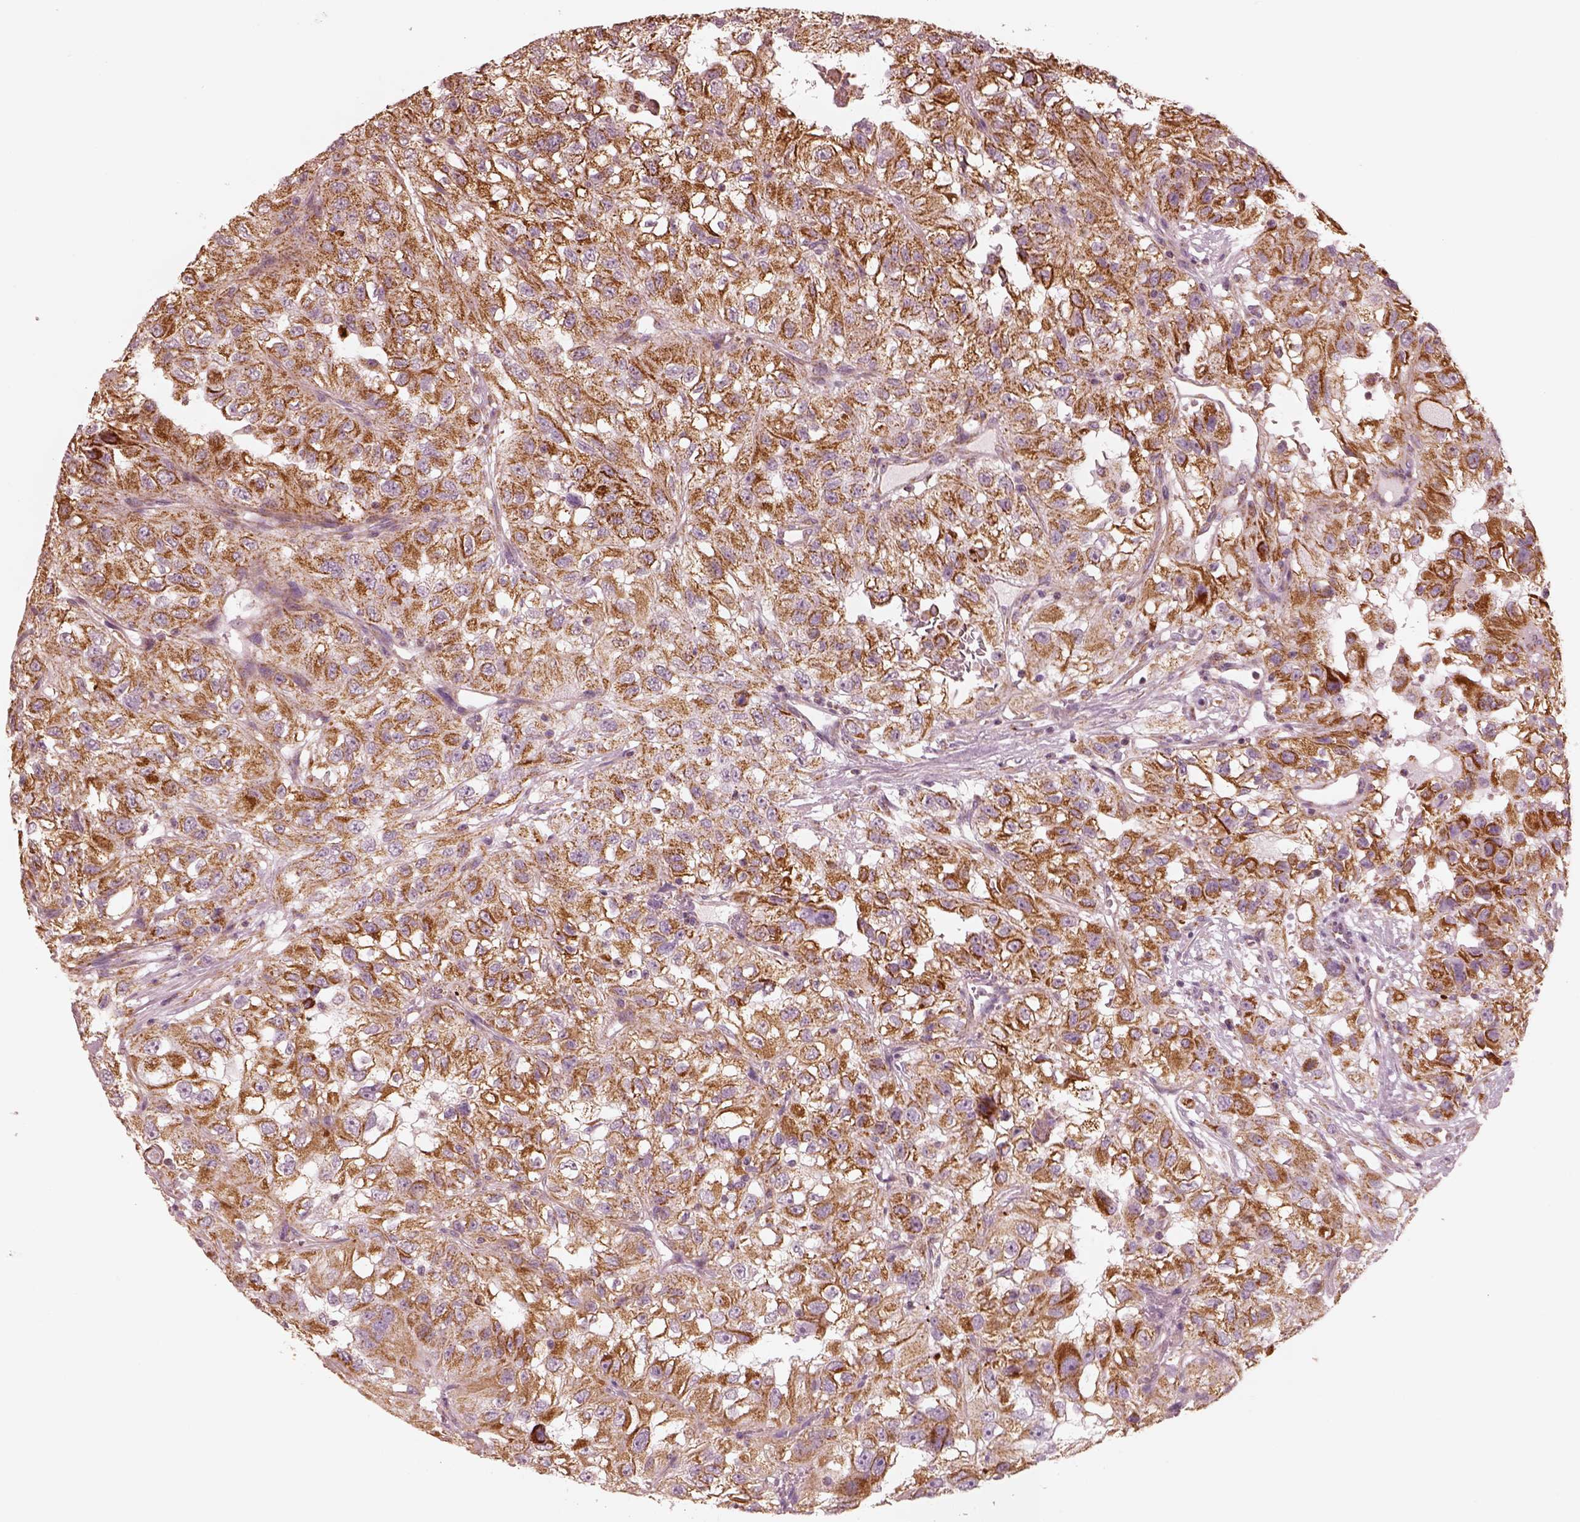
{"staining": {"intensity": "strong", "quantity": ">75%", "location": "cytoplasmic/membranous"}, "tissue": "renal cancer", "cell_type": "Tumor cells", "image_type": "cancer", "snomed": [{"axis": "morphology", "description": "Adenocarcinoma, NOS"}, {"axis": "topography", "description": "Kidney"}], "caption": "A histopathology image of renal cancer (adenocarcinoma) stained for a protein exhibits strong cytoplasmic/membranous brown staining in tumor cells. (DAB = brown stain, brightfield microscopy at high magnification).", "gene": "ENTPD6", "patient": {"sex": "male", "age": 64}}